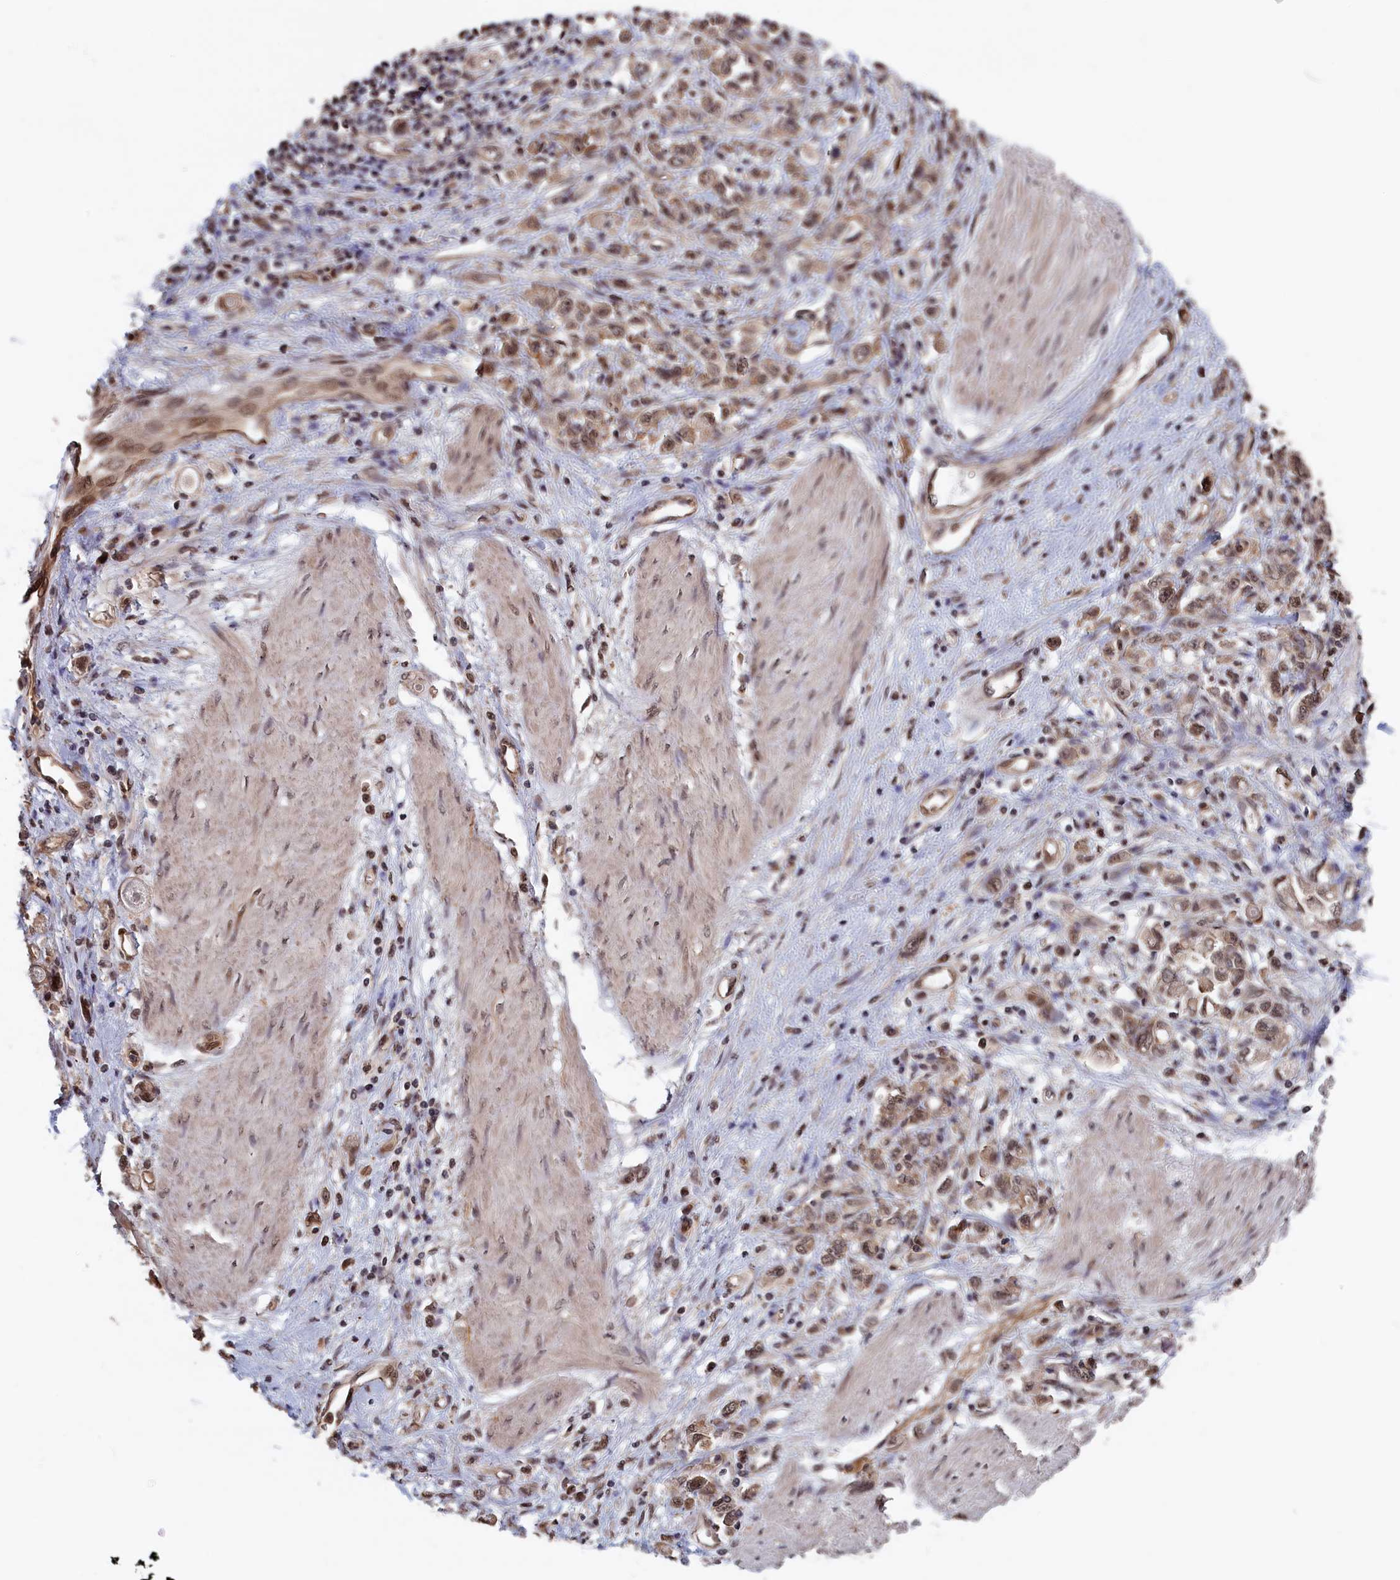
{"staining": {"intensity": "weak", "quantity": ">75%", "location": "cytoplasmic/membranous,nuclear"}, "tissue": "stomach cancer", "cell_type": "Tumor cells", "image_type": "cancer", "snomed": [{"axis": "morphology", "description": "Adenocarcinoma, NOS"}, {"axis": "topography", "description": "Stomach"}], "caption": "Immunohistochemistry (DAB (3,3'-diaminobenzidine)) staining of stomach cancer reveals weak cytoplasmic/membranous and nuclear protein staining in about >75% of tumor cells.", "gene": "PLP2", "patient": {"sex": "female", "age": 76}}